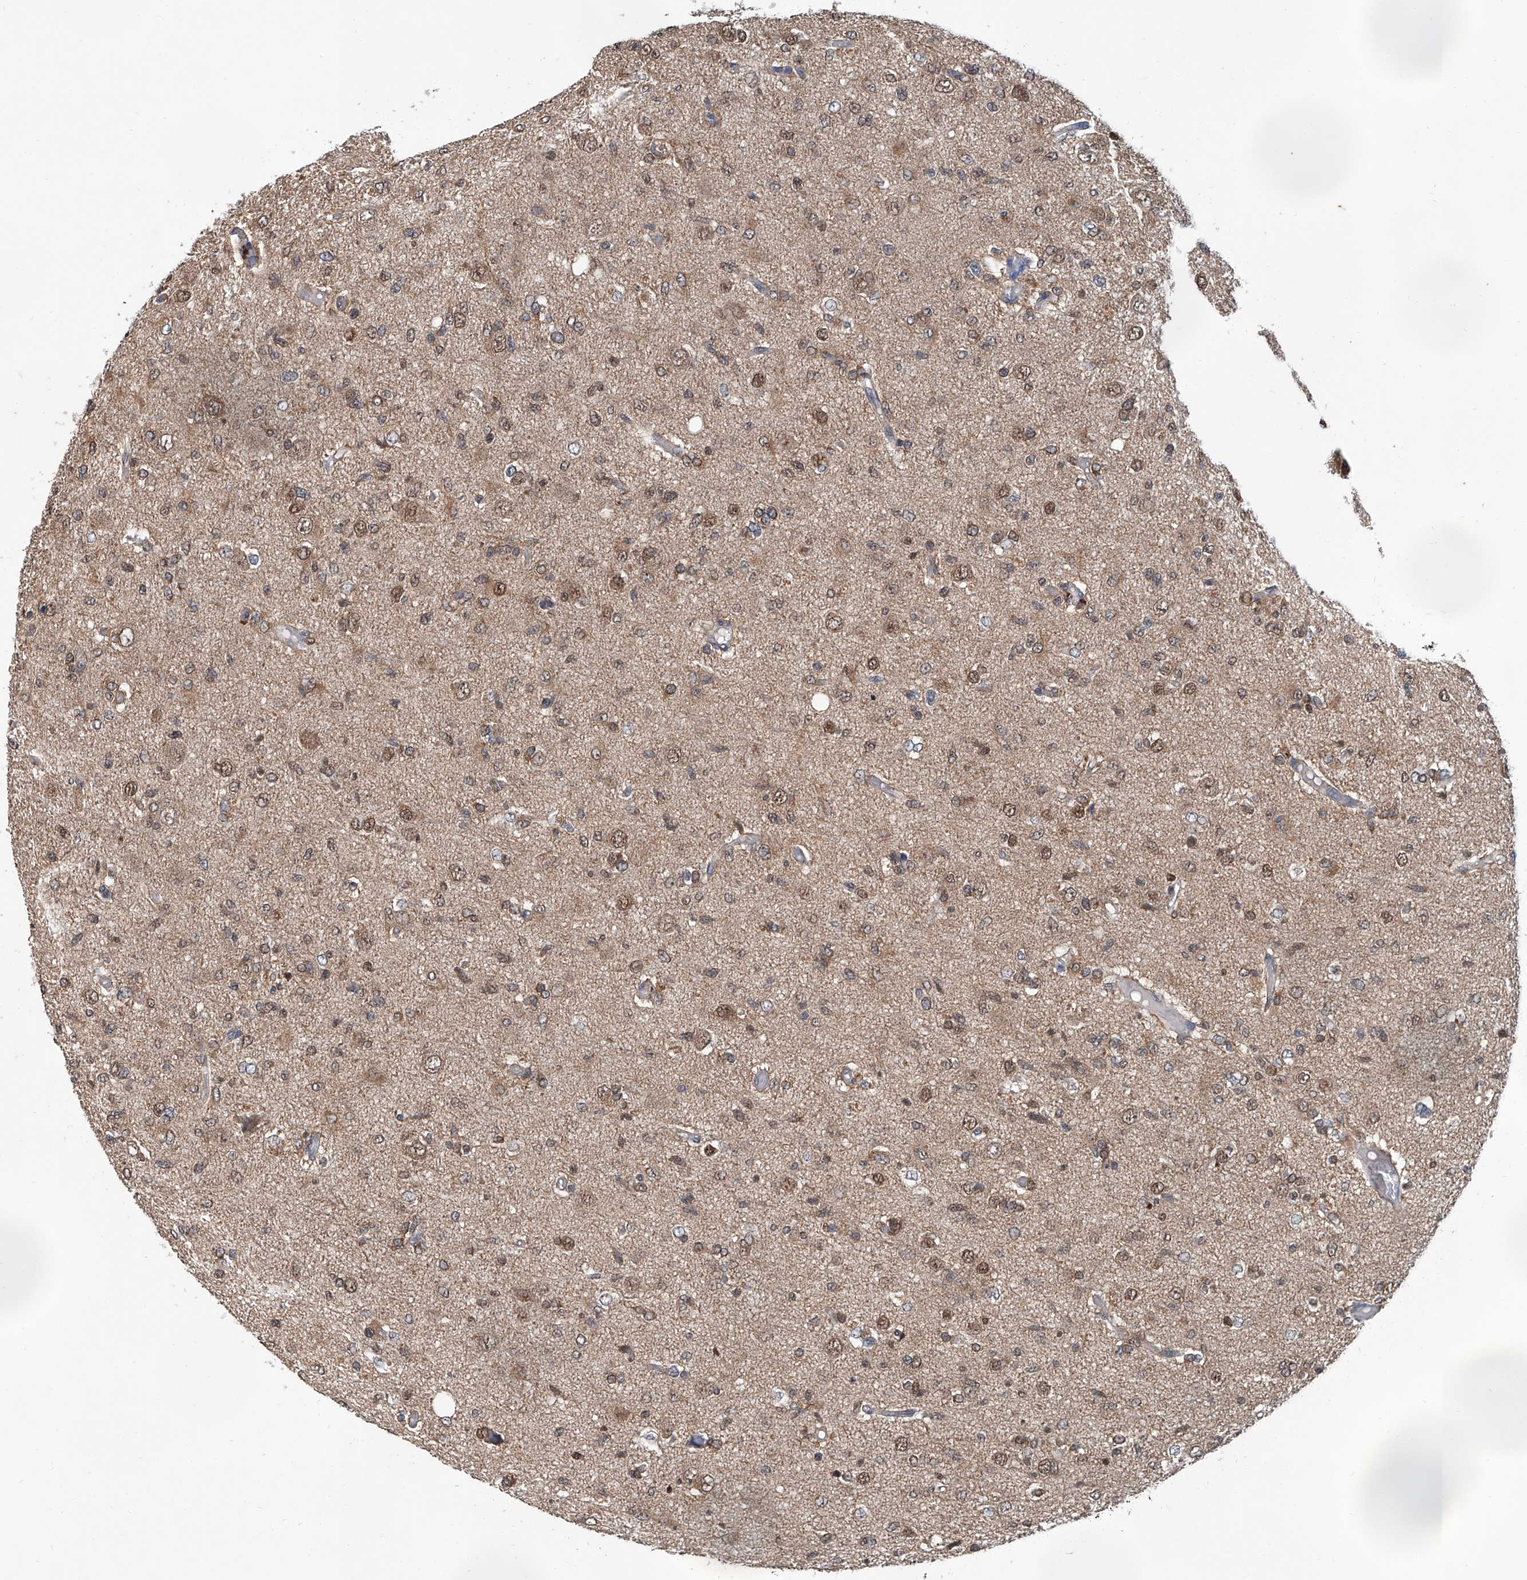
{"staining": {"intensity": "moderate", "quantity": "<25%", "location": "cytoplasmic/membranous,nuclear"}, "tissue": "glioma", "cell_type": "Tumor cells", "image_type": "cancer", "snomed": [{"axis": "morphology", "description": "Glioma, malignant, High grade"}, {"axis": "topography", "description": "Brain"}], "caption": "The micrograph exhibits immunohistochemical staining of glioma. There is moderate cytoplasmic/membranous and nuclear positivity is appreciated in about <25% of tumor cells.", "gene": "CLK1", "patient": {"sex": "female", "age": 59}}